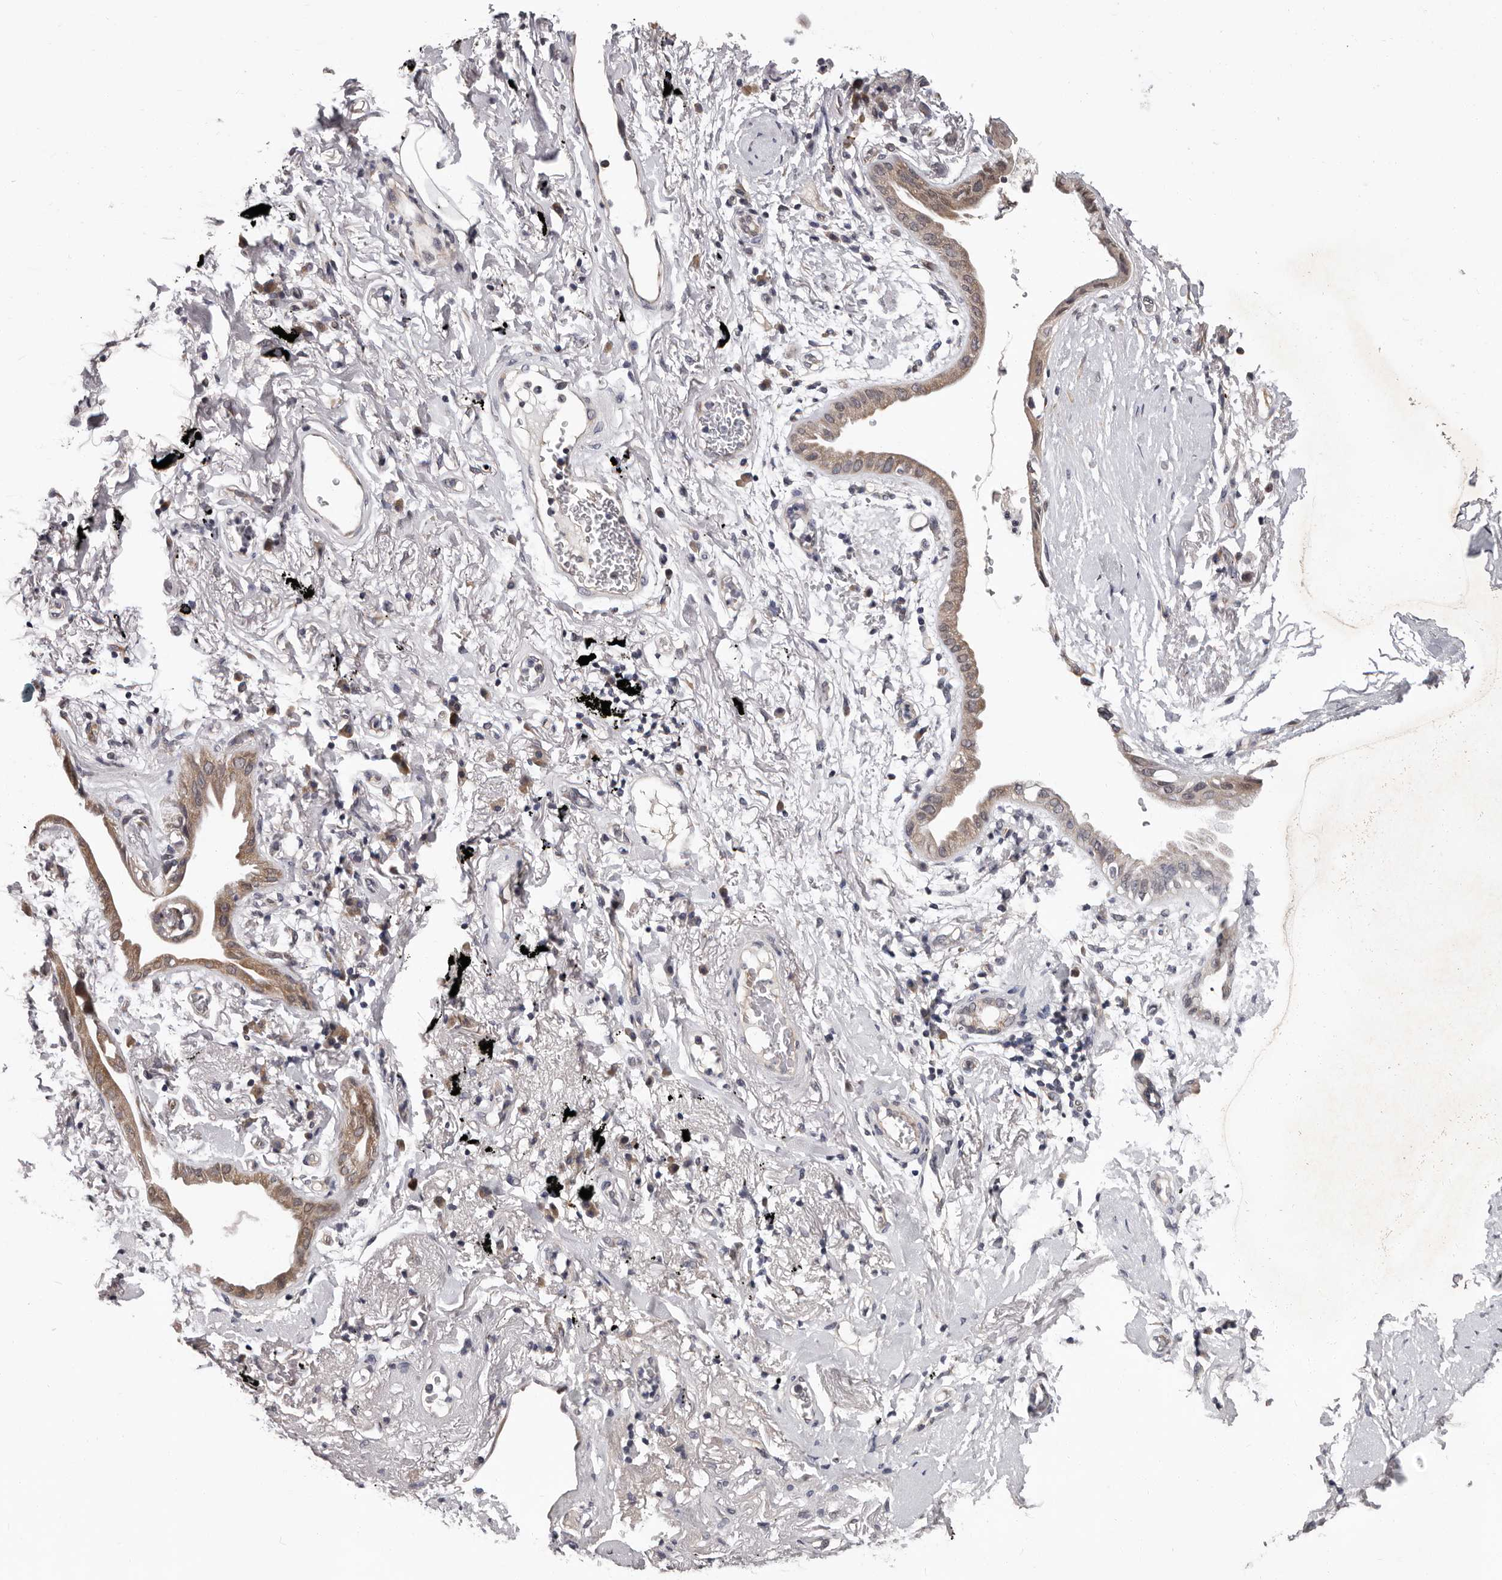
{"staining": {"intensity": "weak", "quantity": "25%-75%", "location": "cytoplasmic/membranous"}, "tissue": "lung cancer", "cell_type": "Tumor cells", "image_type": "cancer", "snomed": [{"axis": "morphology", "description": "Adenocarcinoma, NOS"}, {"axis": "topography", "description": "Lung"}], "caption": "This histopathology image shows immunohistochemistry (IHC) staining of lung adenocarcinoma, with low weak cytoplasmic/membranous positivity in approximately 25%-75% of tumor cells.", "gene": "MED8", "patient": {"sex": "female", "age": 70}}